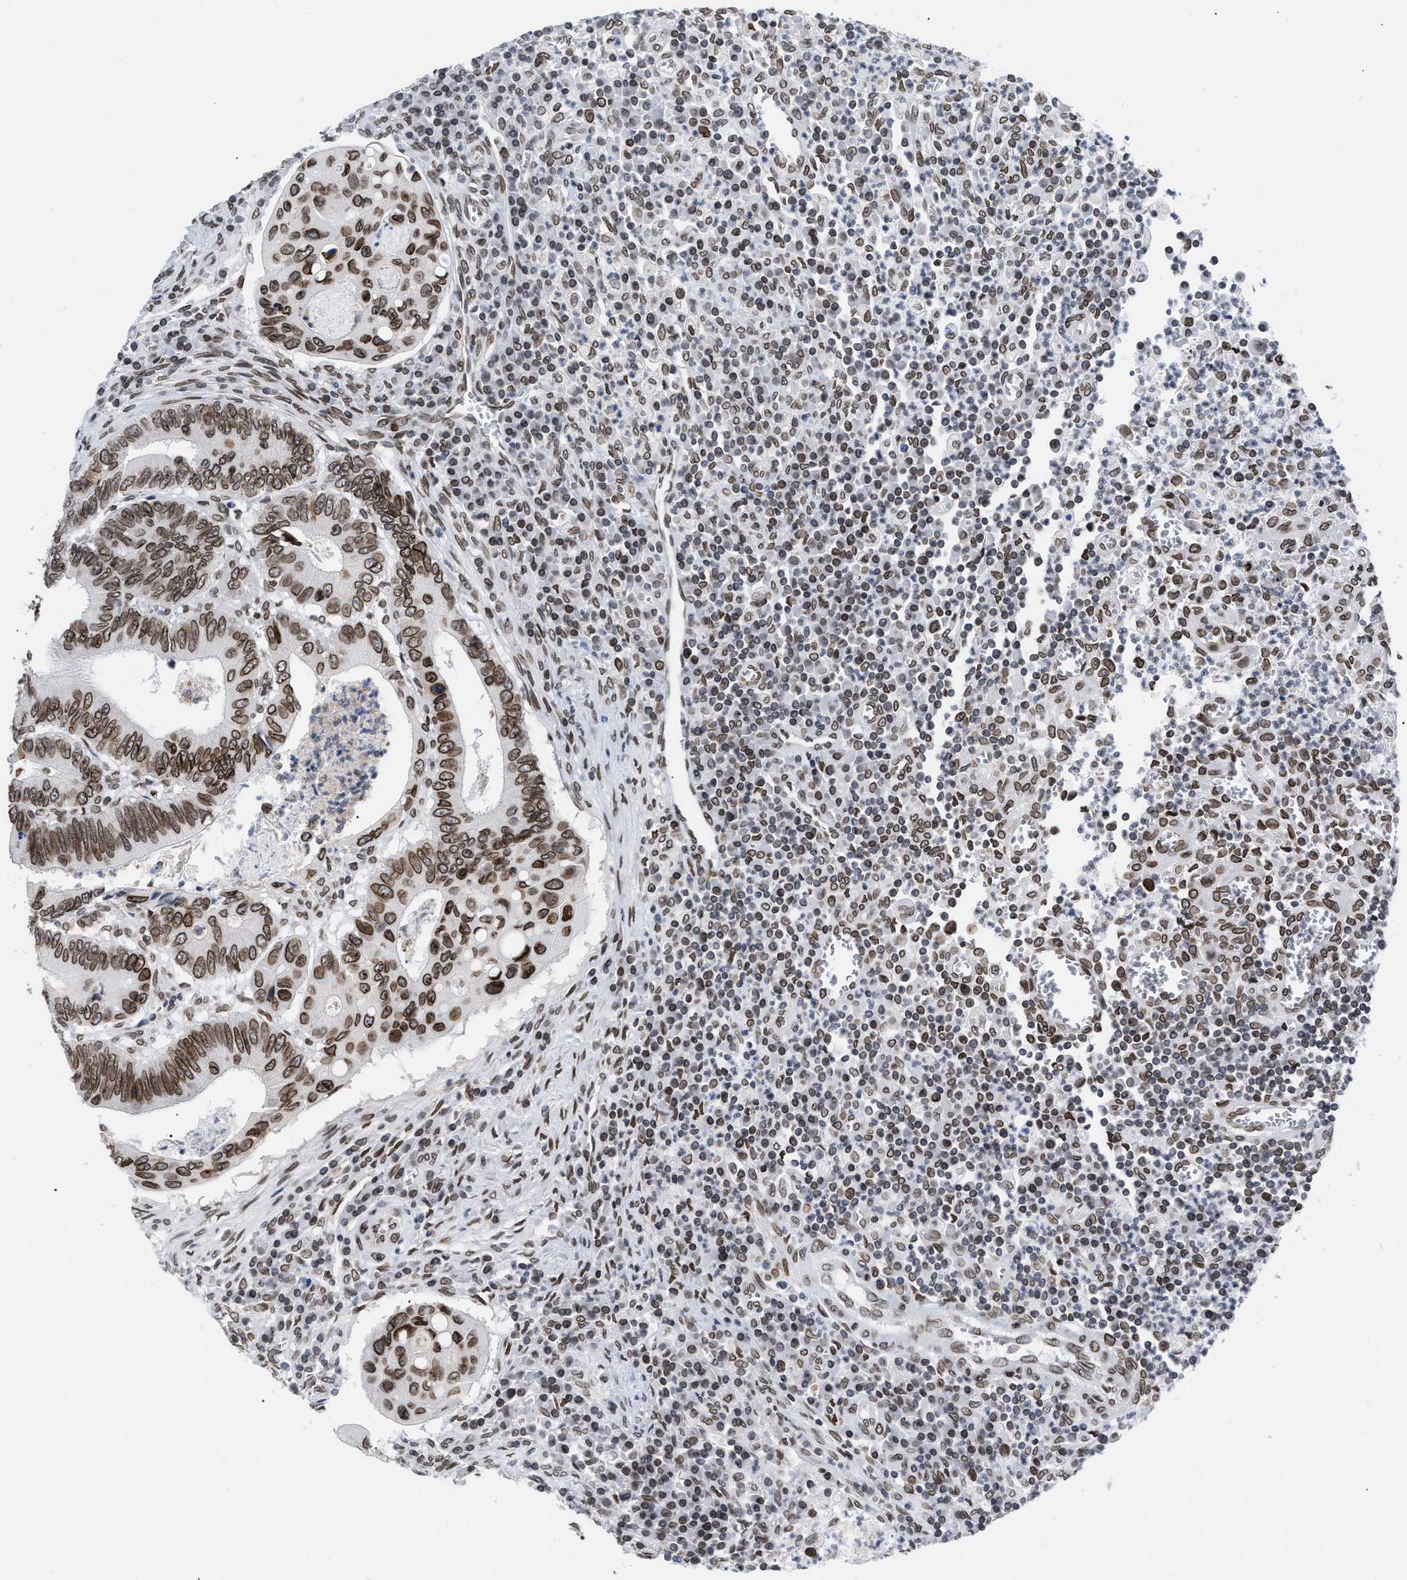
{"staining": {"intensity": "moderate", "quantity": ">75%", "location": "cytoplasmic/membranous,nuclear"}, "tissue": "colorectal cancer", "cell_type": "Tumor cells", "image_type": "cancer", "snomed": [{"axis": "morphology", "description": "Inflammation, NOS"}, {"axis": "morphology", "description": "Adenocarcinoma, NOS"}, {"axis": "topography", "description": "Colon"}], "caption": "Human adenocarcinoma (colorectal) stained with a brown dye shows moderate cytoplasmic/membranous and nuclear positive expression in about >75% of tumor cells.", "gene": "TPR", "patient": {"sex": "male", "age": 72}}